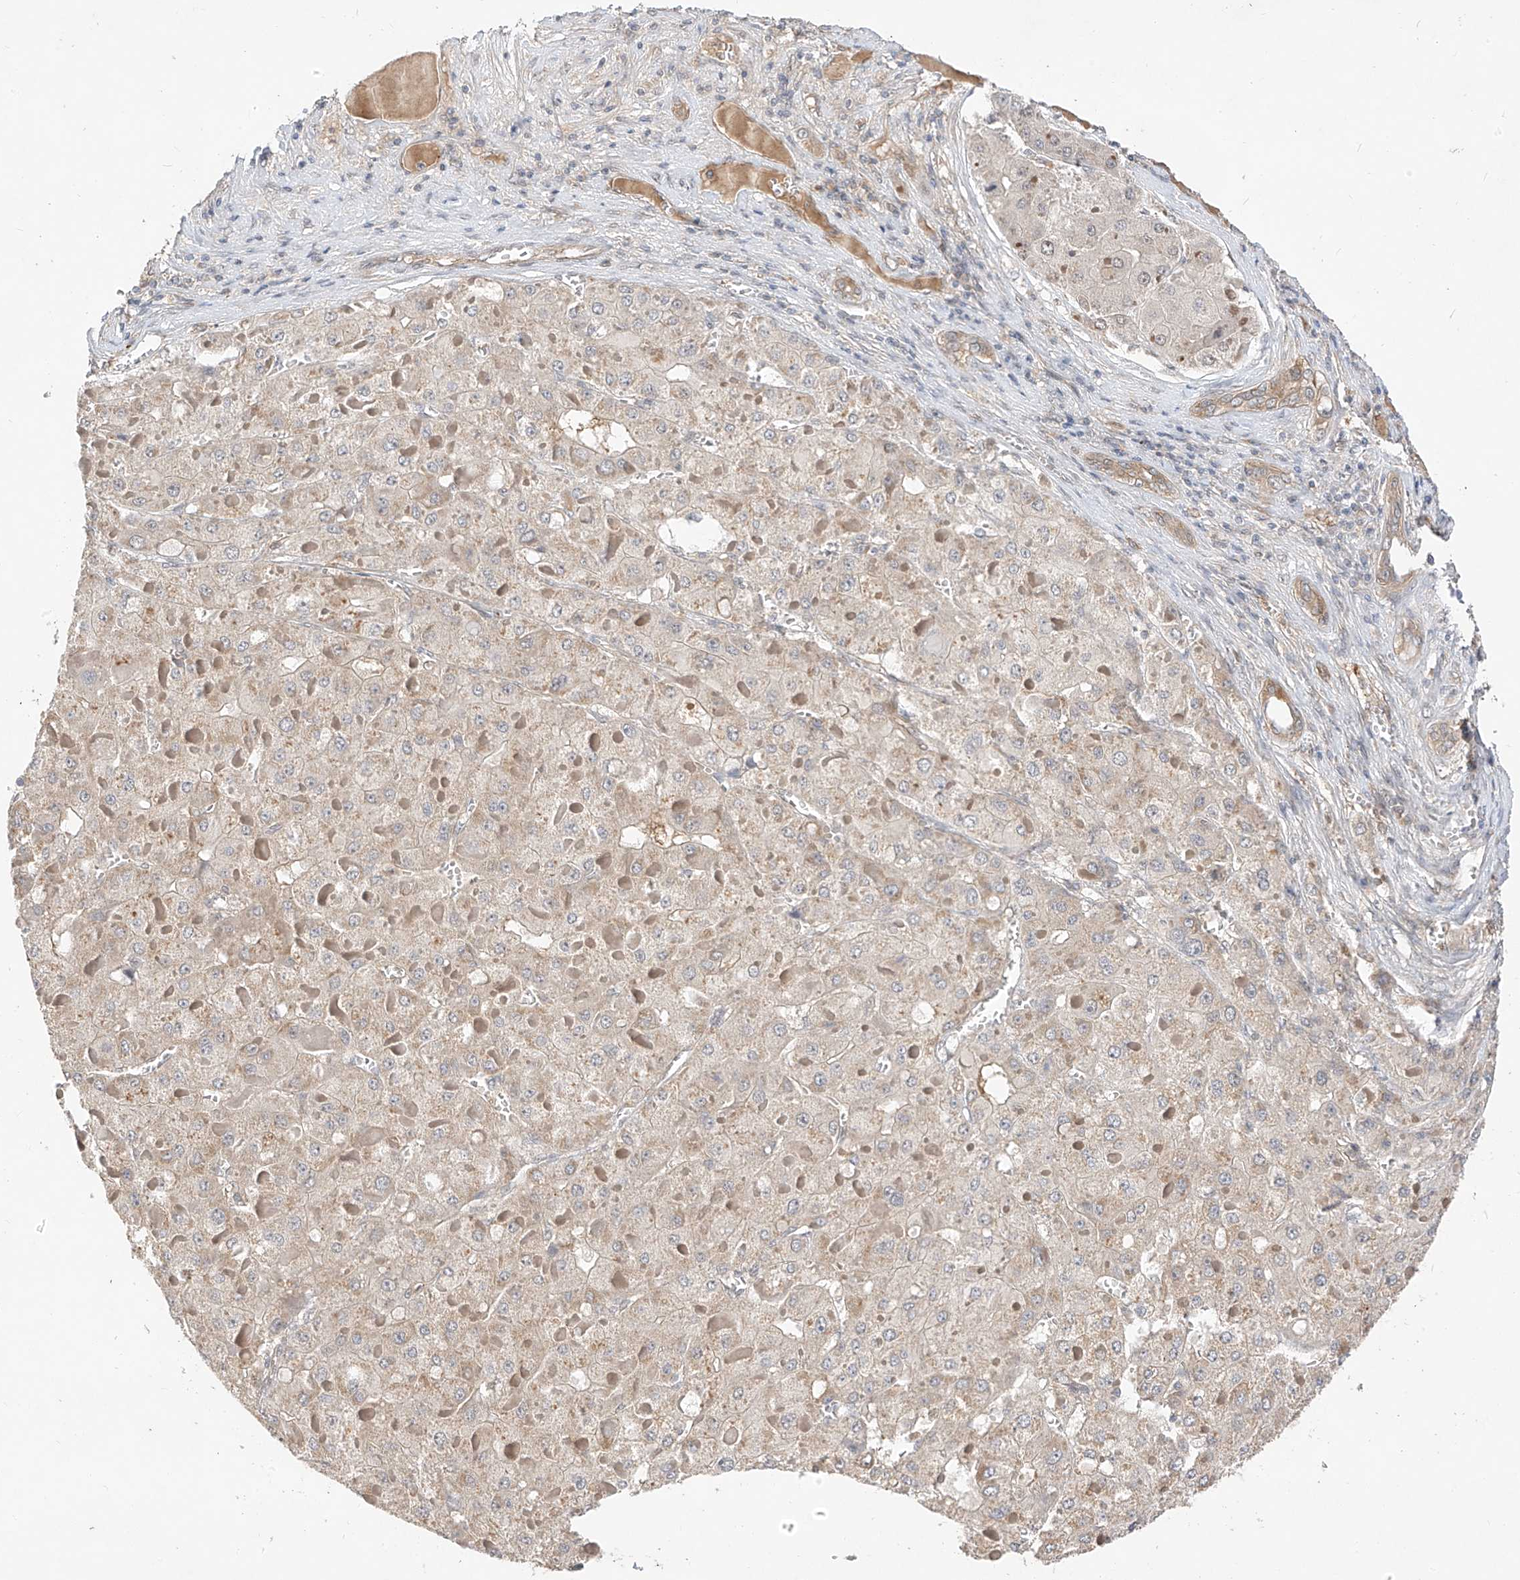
{"staining": {"intensity": "negative", "quantity": "none", "location": "none"}, "tissue": "liver cancer", "cell_type": "Tumor cells", "image_type": "cancer", "snomed": [{"axis": "morphology", "description": "Carcinoma, Hepatocellular, NOS"}, {"axis": "topography", "description": "Liver"}], "caption": "Immunohistochemical staining of human liver cancer (hepatocellular carcinoma) reveals no significant expression in tumor cells. (DAB (3,3'-diaminobenzidine) IHC with hematoxylin counter stain).", "gene": "MRTFA", "patient": {"sex": "female", "age": 73}}